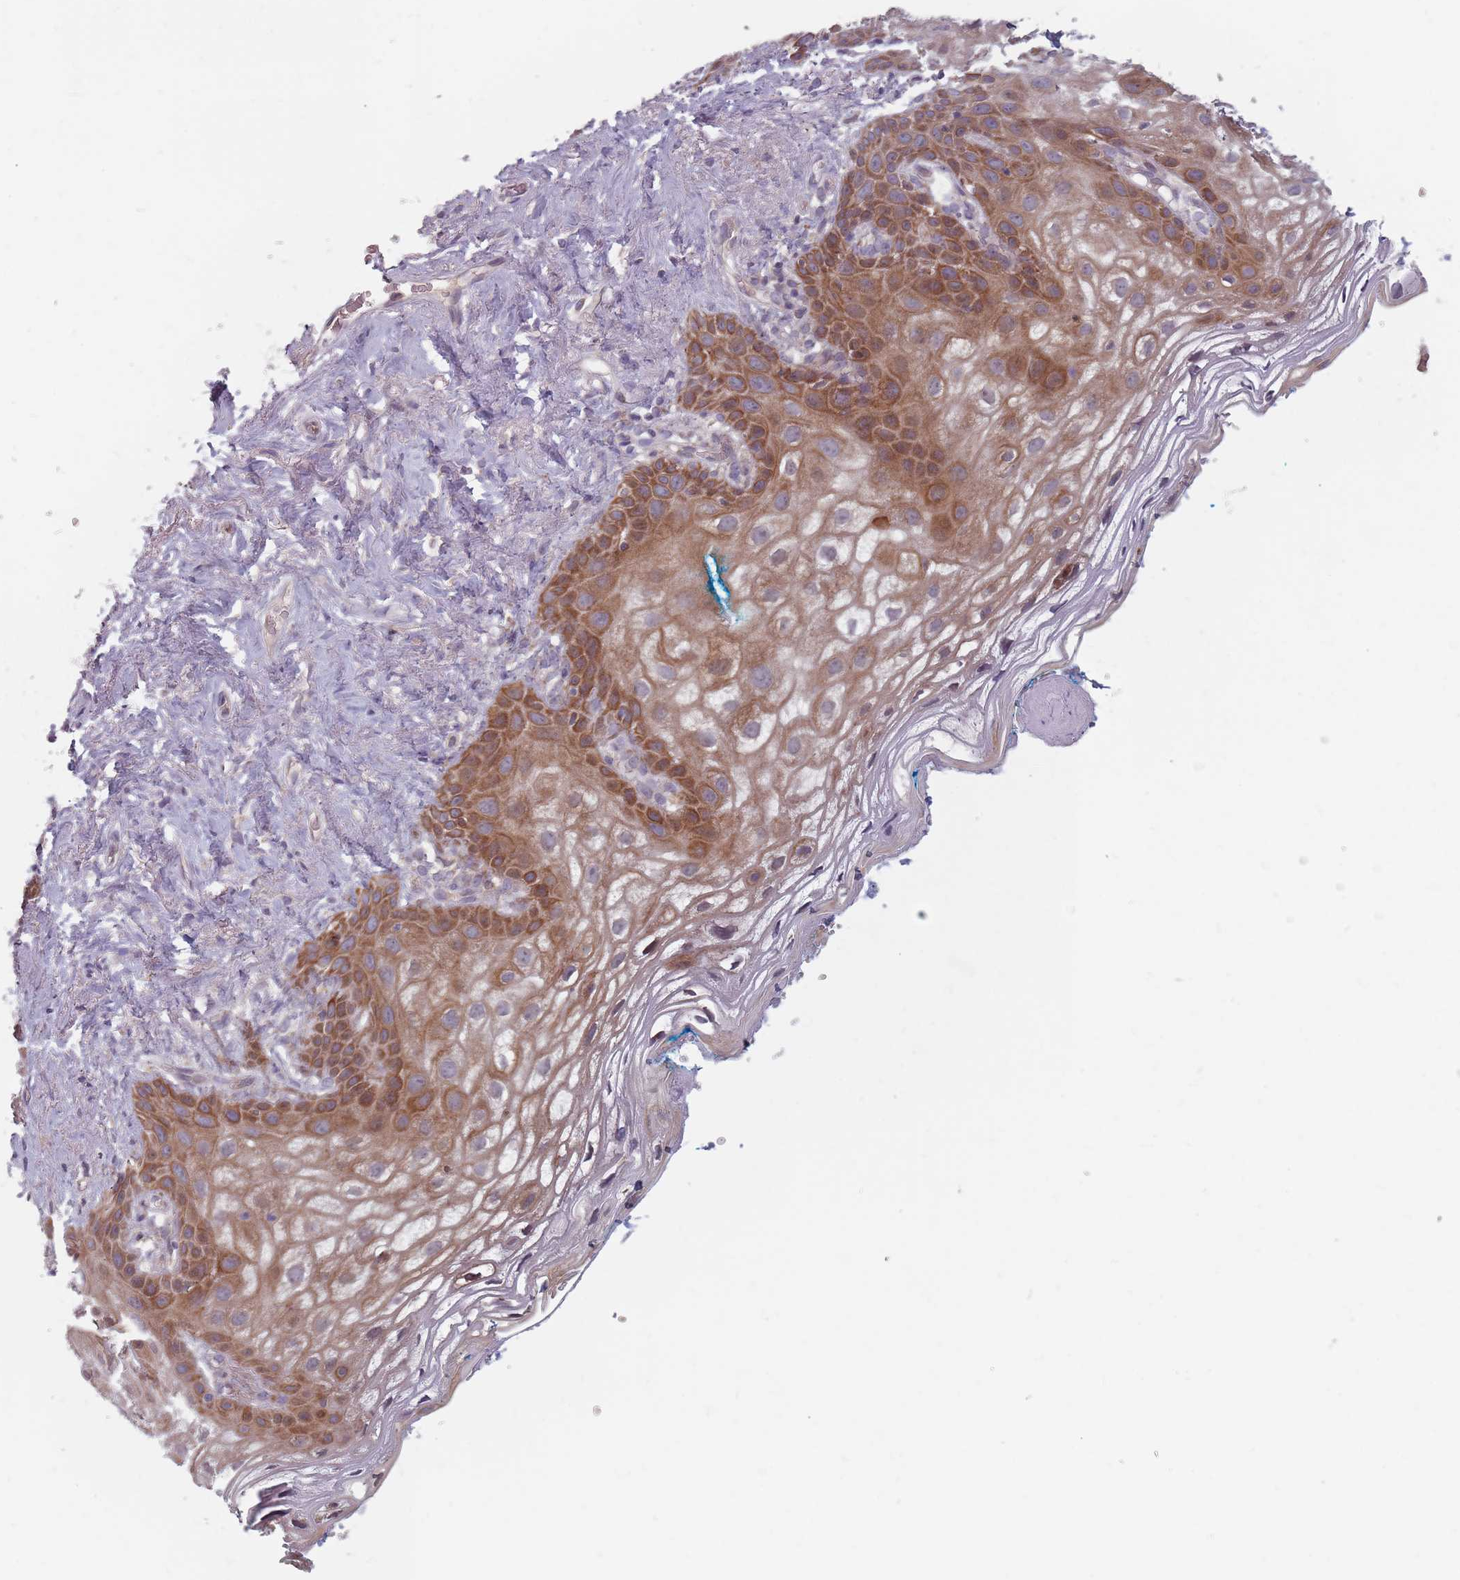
{"staining": {"intensity": "strong", "quantity": "25%-75%", "location": "cytoplasmic/membranous"}, "tissue": "vagina", "cell_type": "Squamous epithelial cells", "image_type": "normal", "snomed": [{"axis": "morphology", "description": "Normal tissue, NOS"}, {"axis": "topography", "description": "Vagina"}], "caption": "Protein staining shows strong cytoplasmic/membranous expression in about 25%-75% of squamous epithelial cells in benign vagina. The protein is stained brown, and the nuclei are stained in blue (DAB IHC with brightfield microscopy, high magnification).", "gene": "ADAL", "patient": {"sex": "female", "age": 68}}